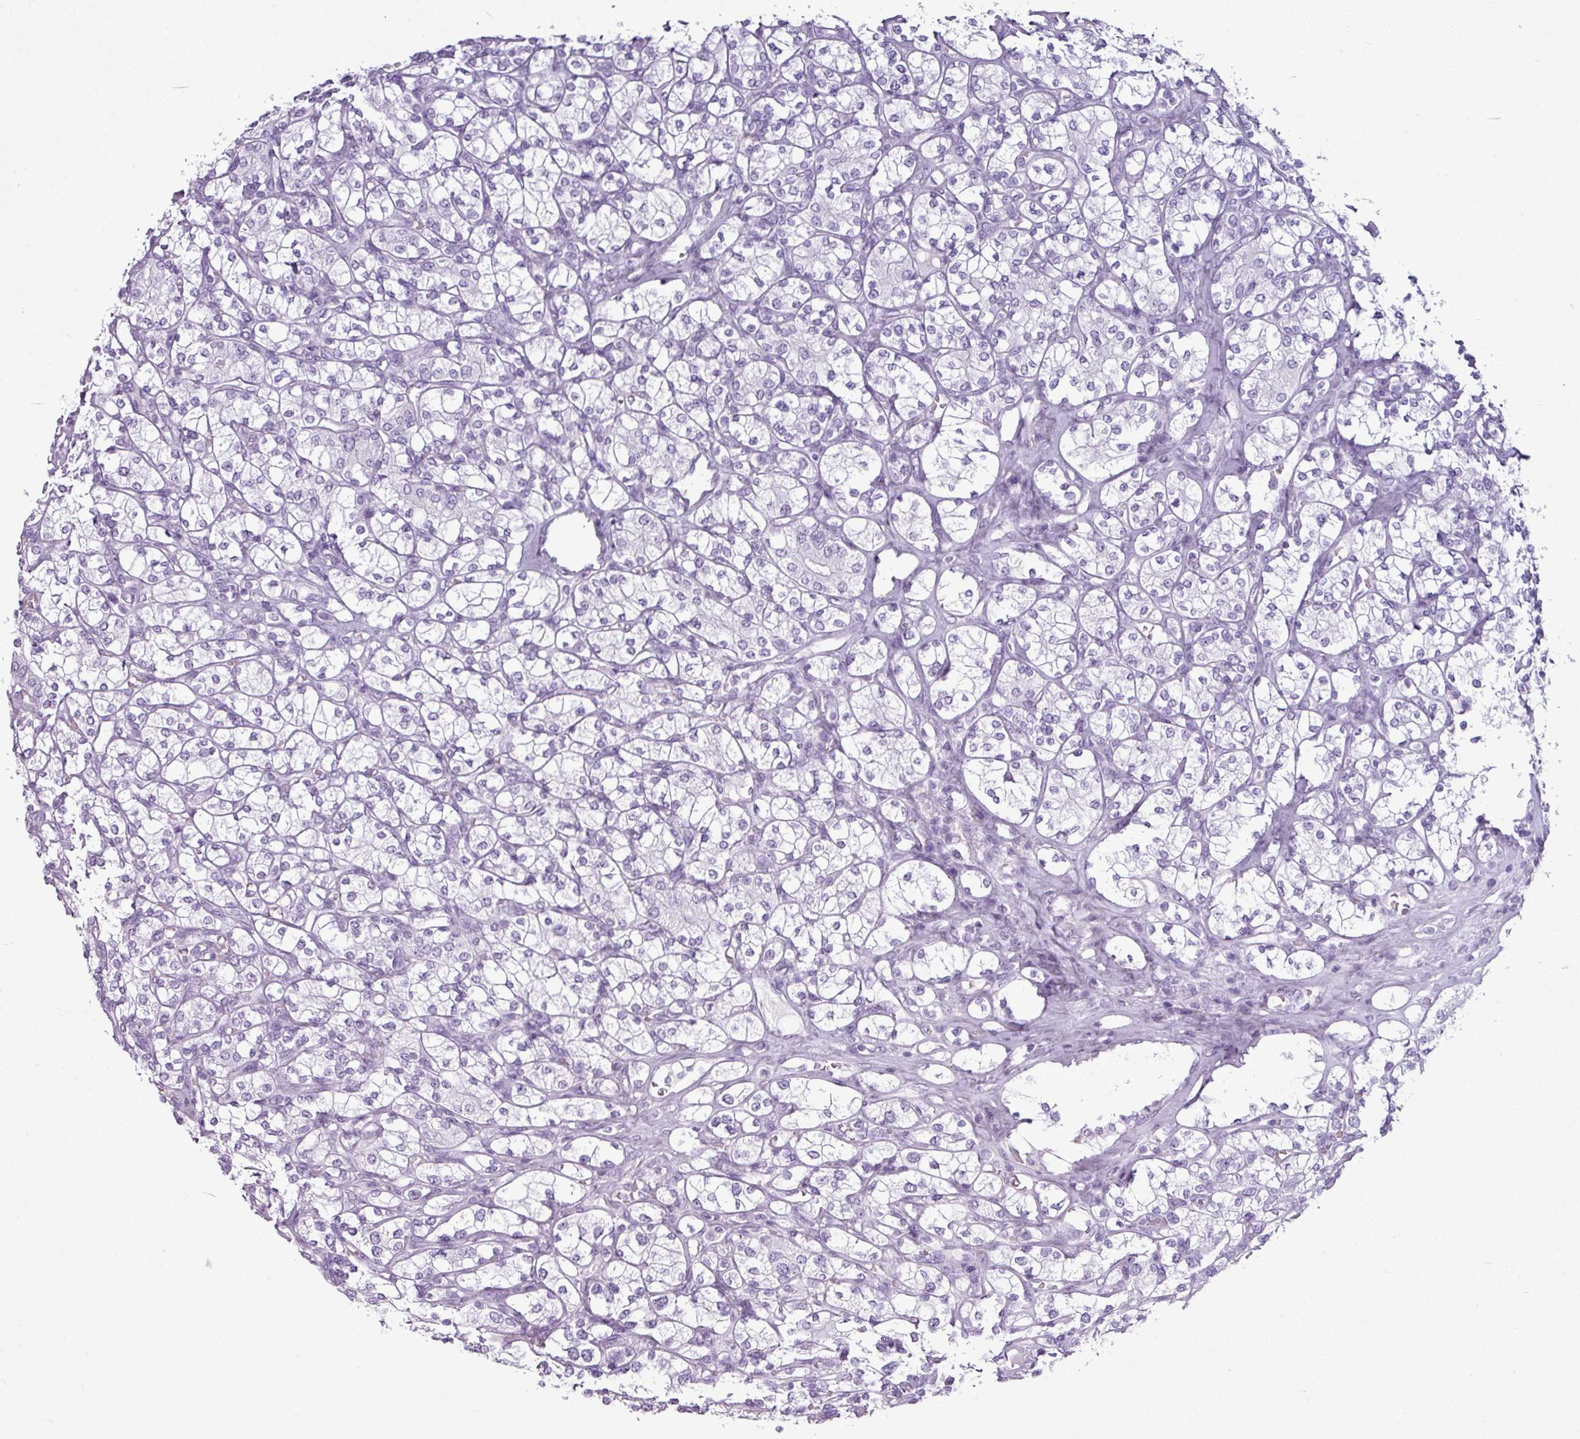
{"staining": {"intensity": "negative", "quantity": "none", "location": "none"}, "tissue": "renal cancer", "cell_type": "Tumor cells", "image_type": "cancer", "snomed": [{"axis": "morphology", "description": "Adenocarcinoma, NOS"}, {"axis": "topography", "description": "Kidney"}], "caption": "Immunohistochemistry (IHC) of human renal cancer (adenocarcinoma) exhibits no expression in tumor cells.", "gene": "AMY1B", "patient": {"sex": "male", "age": 77}}